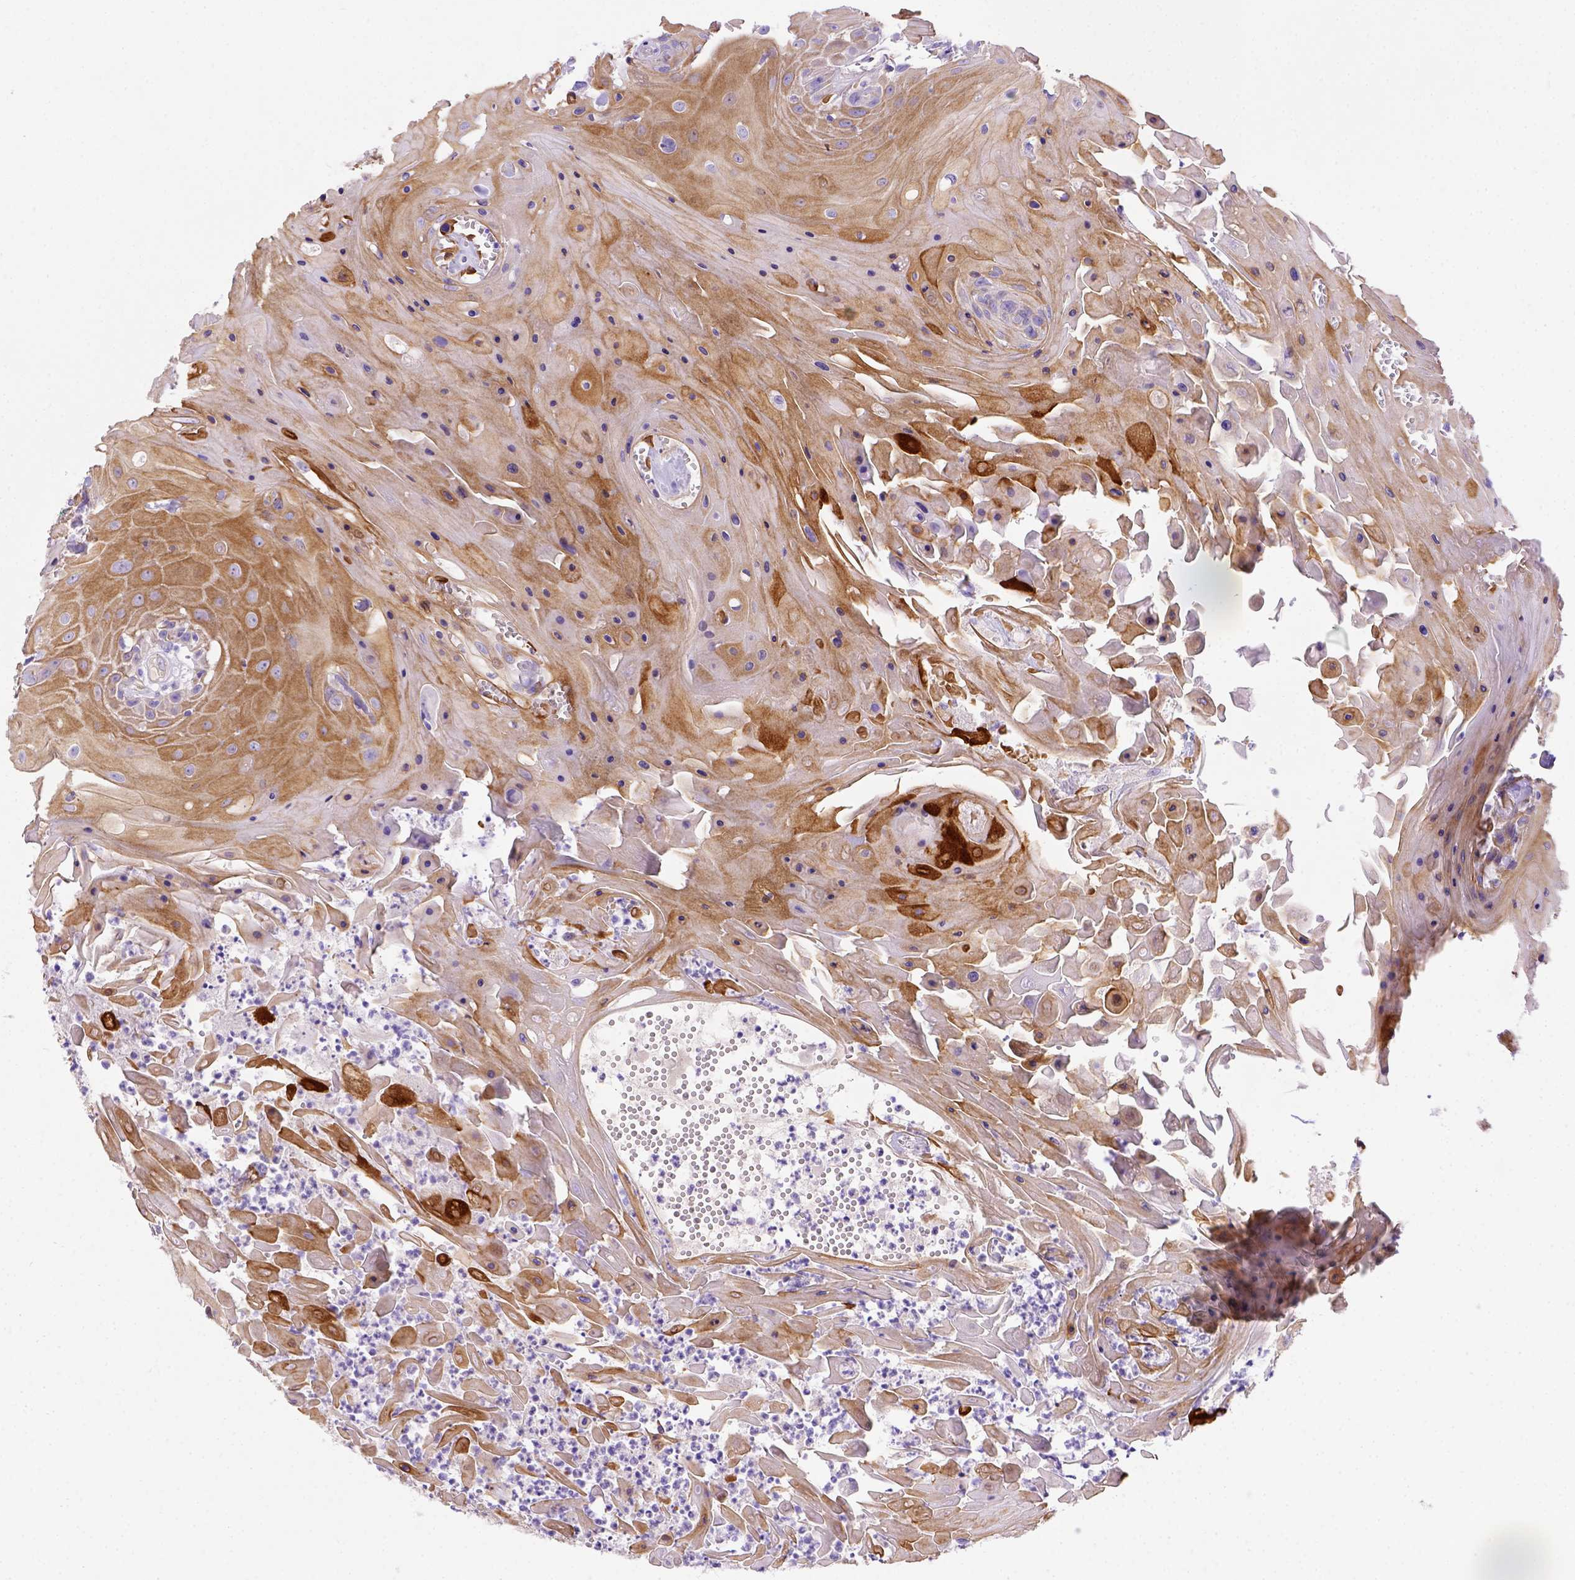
{"staining": {"intensity": "weak", "quantity": ">75%", "location": "cytoplasmic/membranous"}, "tissue": "head and neck cancer", "cell_type": "Tumor cells", "image_type": "cancer", "snomed": [{"axis": "morphology", "description": "Squamous cell carcinoma, NOS"}, {"axis": "topography", "description": "Skin"}, {"axis": "topography", "description": "Head-Neck"}], "caption": "Protein staining demonstrates weak cytoplasmic/membranous expression in about >75% of tumor cells in head and neck cancer.", "gene": "LRRC18", "patient": {"sex": "male", "age": 80}}